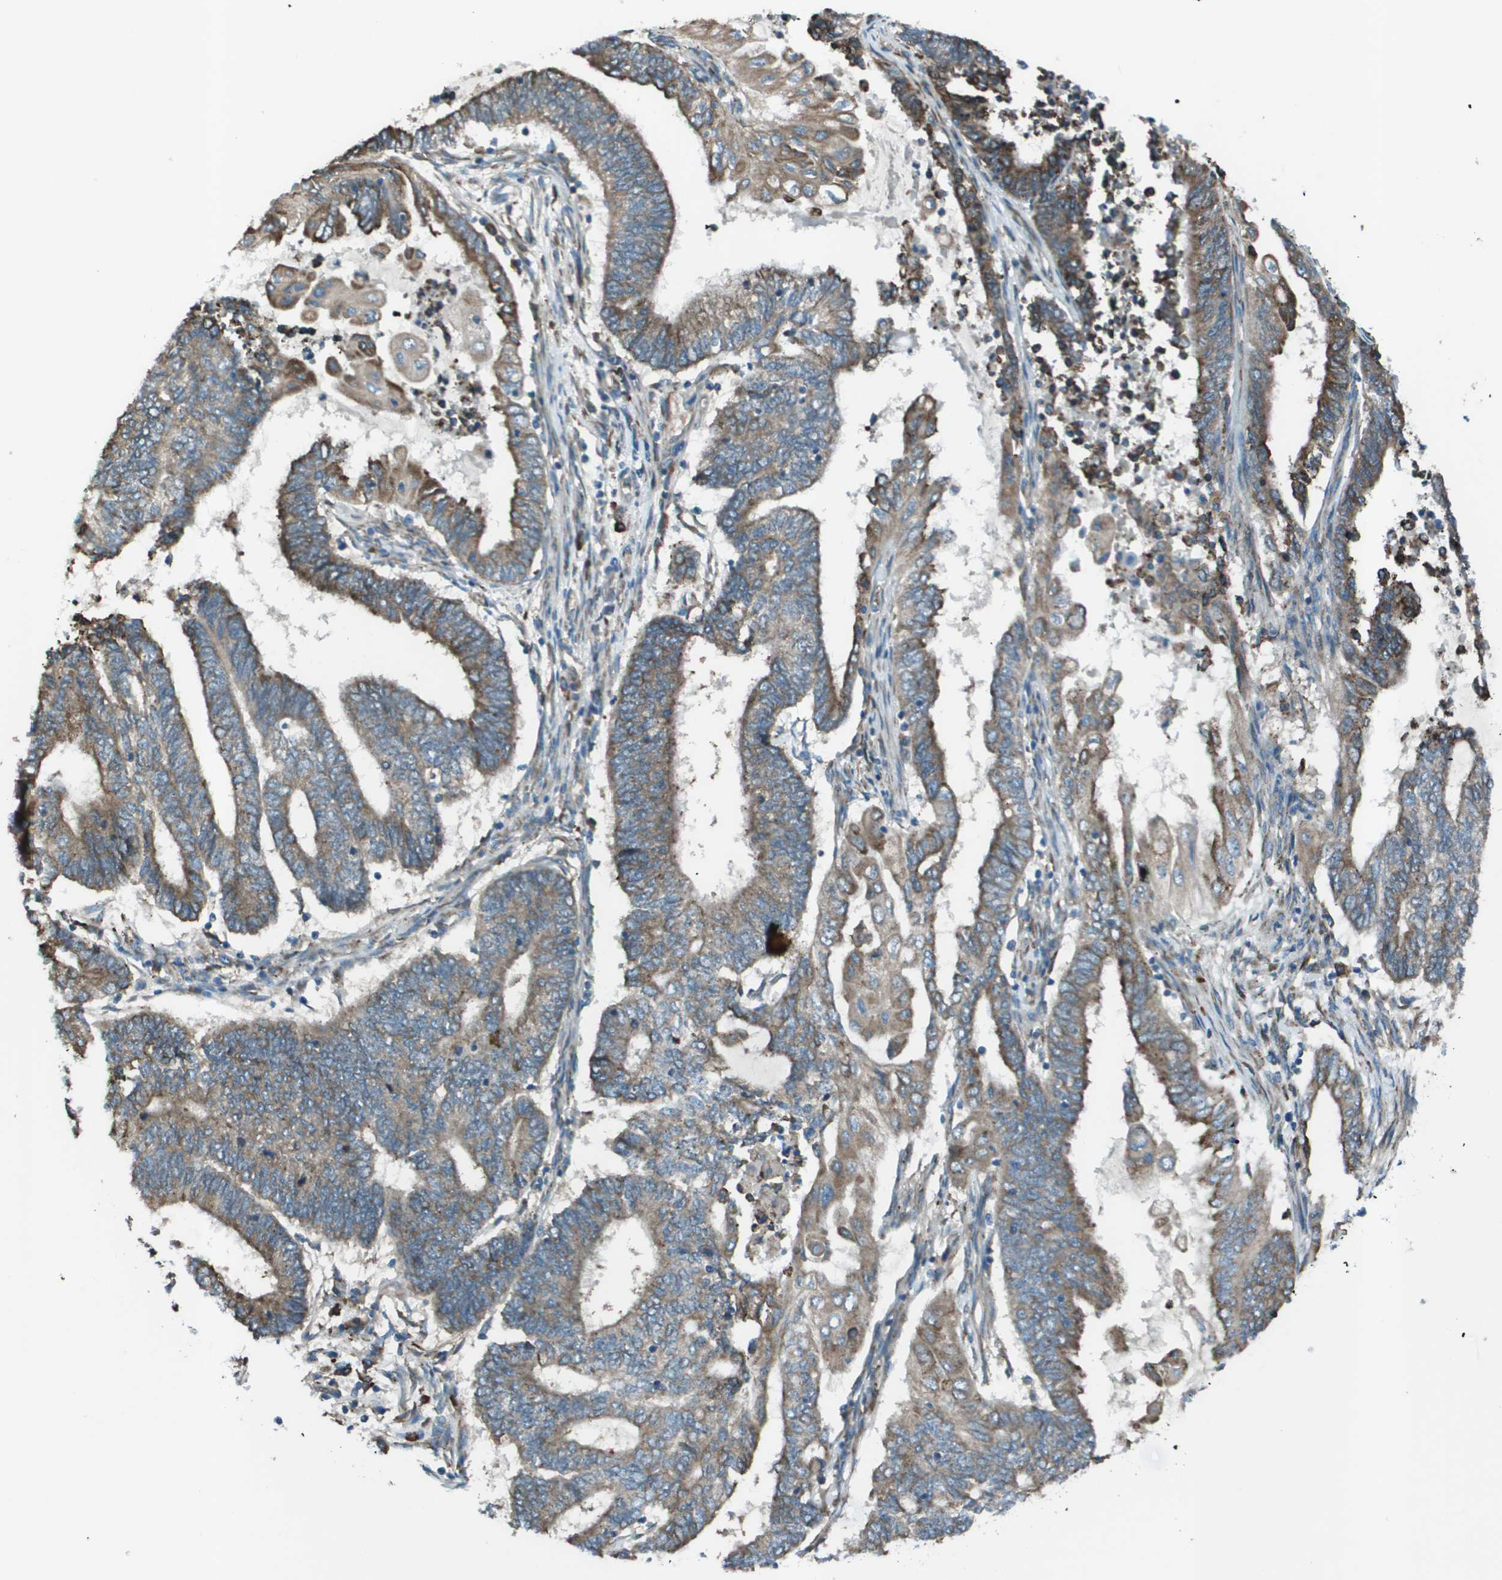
{"staining": {"intensity": "moderate", "quantity": ">75%", "location": "cytoplasmic/membranous"}, "tissue": "endometrial cancer", "cell_type": "Tumor cells", "image_type": "cancer", "snomed": [{"axis": "morphology", "description": "Adenocarcinoma, NOS"}, {"axis": "topography", "description": "Uterus"}, {"axis": "topography", "description": "Endometrium"}], "caption": "About >75% of tumor cells in endometrial cancer reveal moderate cytoplasmic/membranous protein staining as visualized by brown immunohistochemical staining.", "gene": "UTS2", "patient": {"sex": "female", "age": 70}}